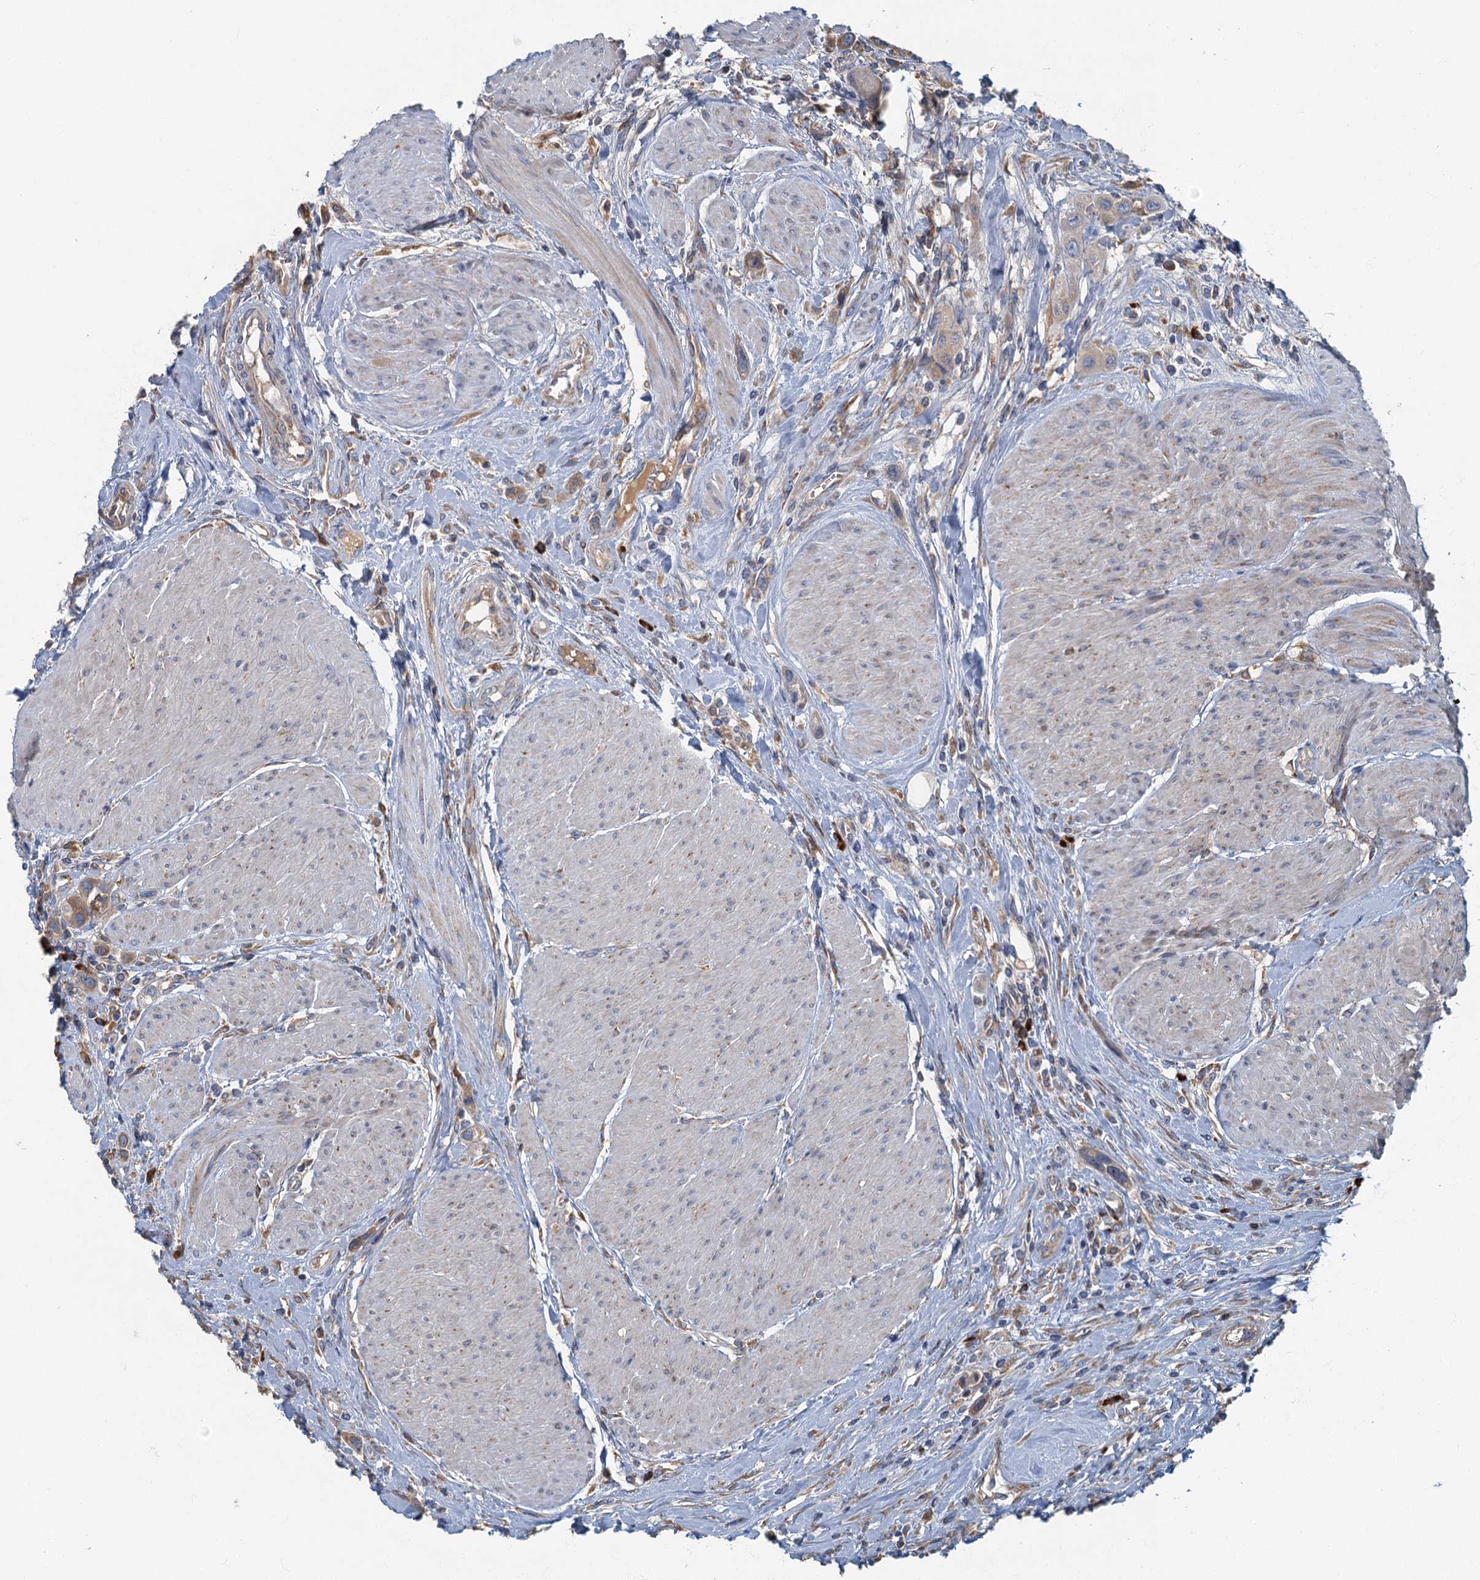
{"staining": {"intensity": "weak", "quantity": ">75%", "location": "cytoplasmic/membranous"}, "tissue": "urothelial cancer", "cell_type": "Tumor cells", "image_type": "cancer", "snomed": [{"axis": "morphology", "description": "Urothelial carcinoma, High grade"}, {"axis": "topography", "description": "Urinary bladder"}], "caption": "High-magnification brightfield microscopy of high-grade urothelial carcinoma stained with DAB (3,3'-diaminobenzidine) (brown) and counterstained with hematoxylin (blue). tumor cells exhibit weak cytoplasmic/membranous positivity is appreciated in about>75% of cells.", "gene": "SPDYC", "patient": {"sex": "male", "age": 50}}